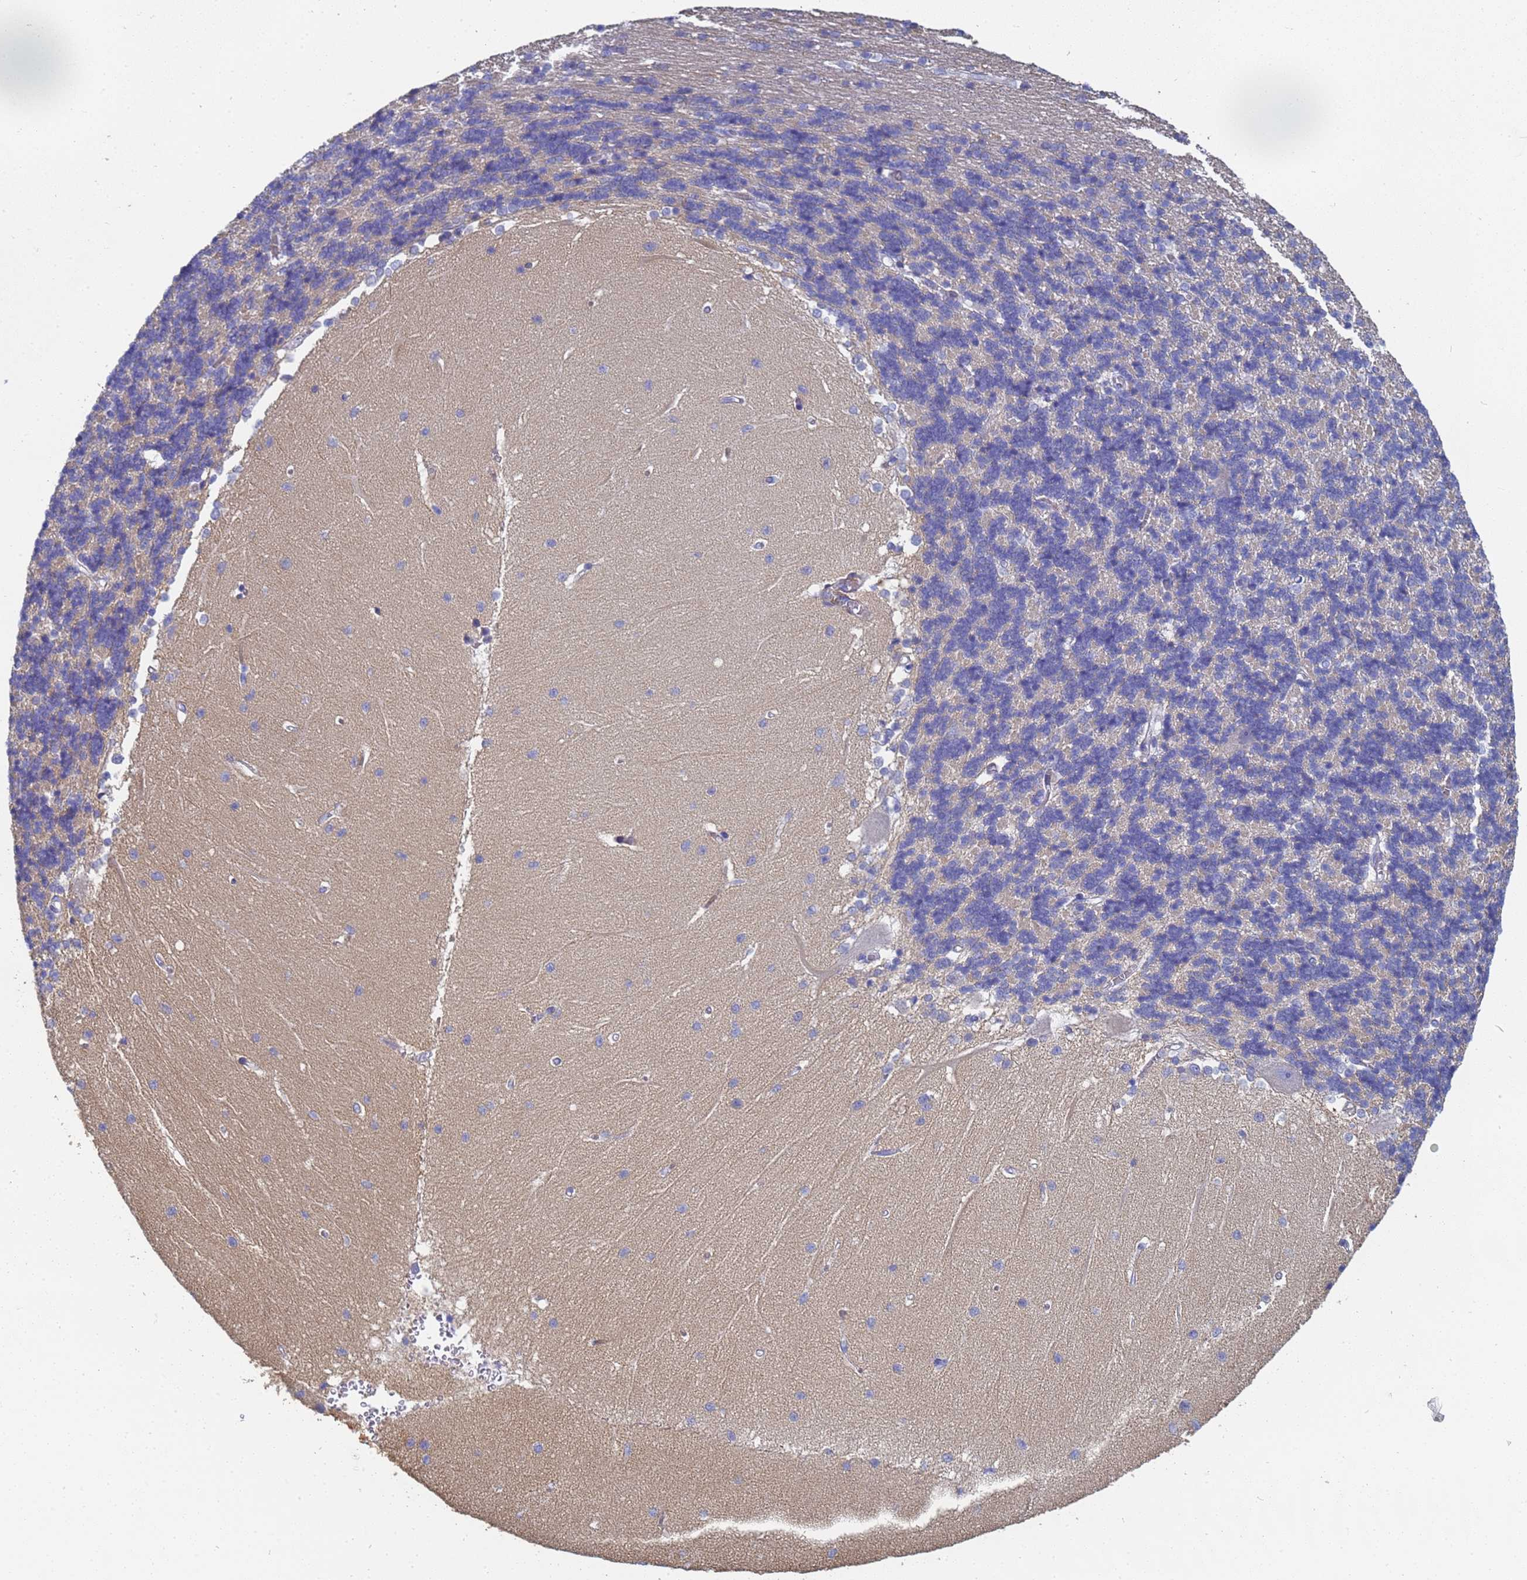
{"staining": {"intensity": "negative", "quantity": "none", "location": "none"}, "tissue": "cerebellum", "cell_type": "Cells in granular layer", "image_type": "normal", "snomed": [{"axis": "morphology", "description": "Normal tissue, NOS"}, {"axis": "topography", "description": "Cerebellum"}], "caption": "Human cerebellum stained for a protein using immunohistochemistry demonstrates no expression in cells in granular layer.", "gene": "ENSG00000198211", "patient": {"sex": "male", "age": 37}}